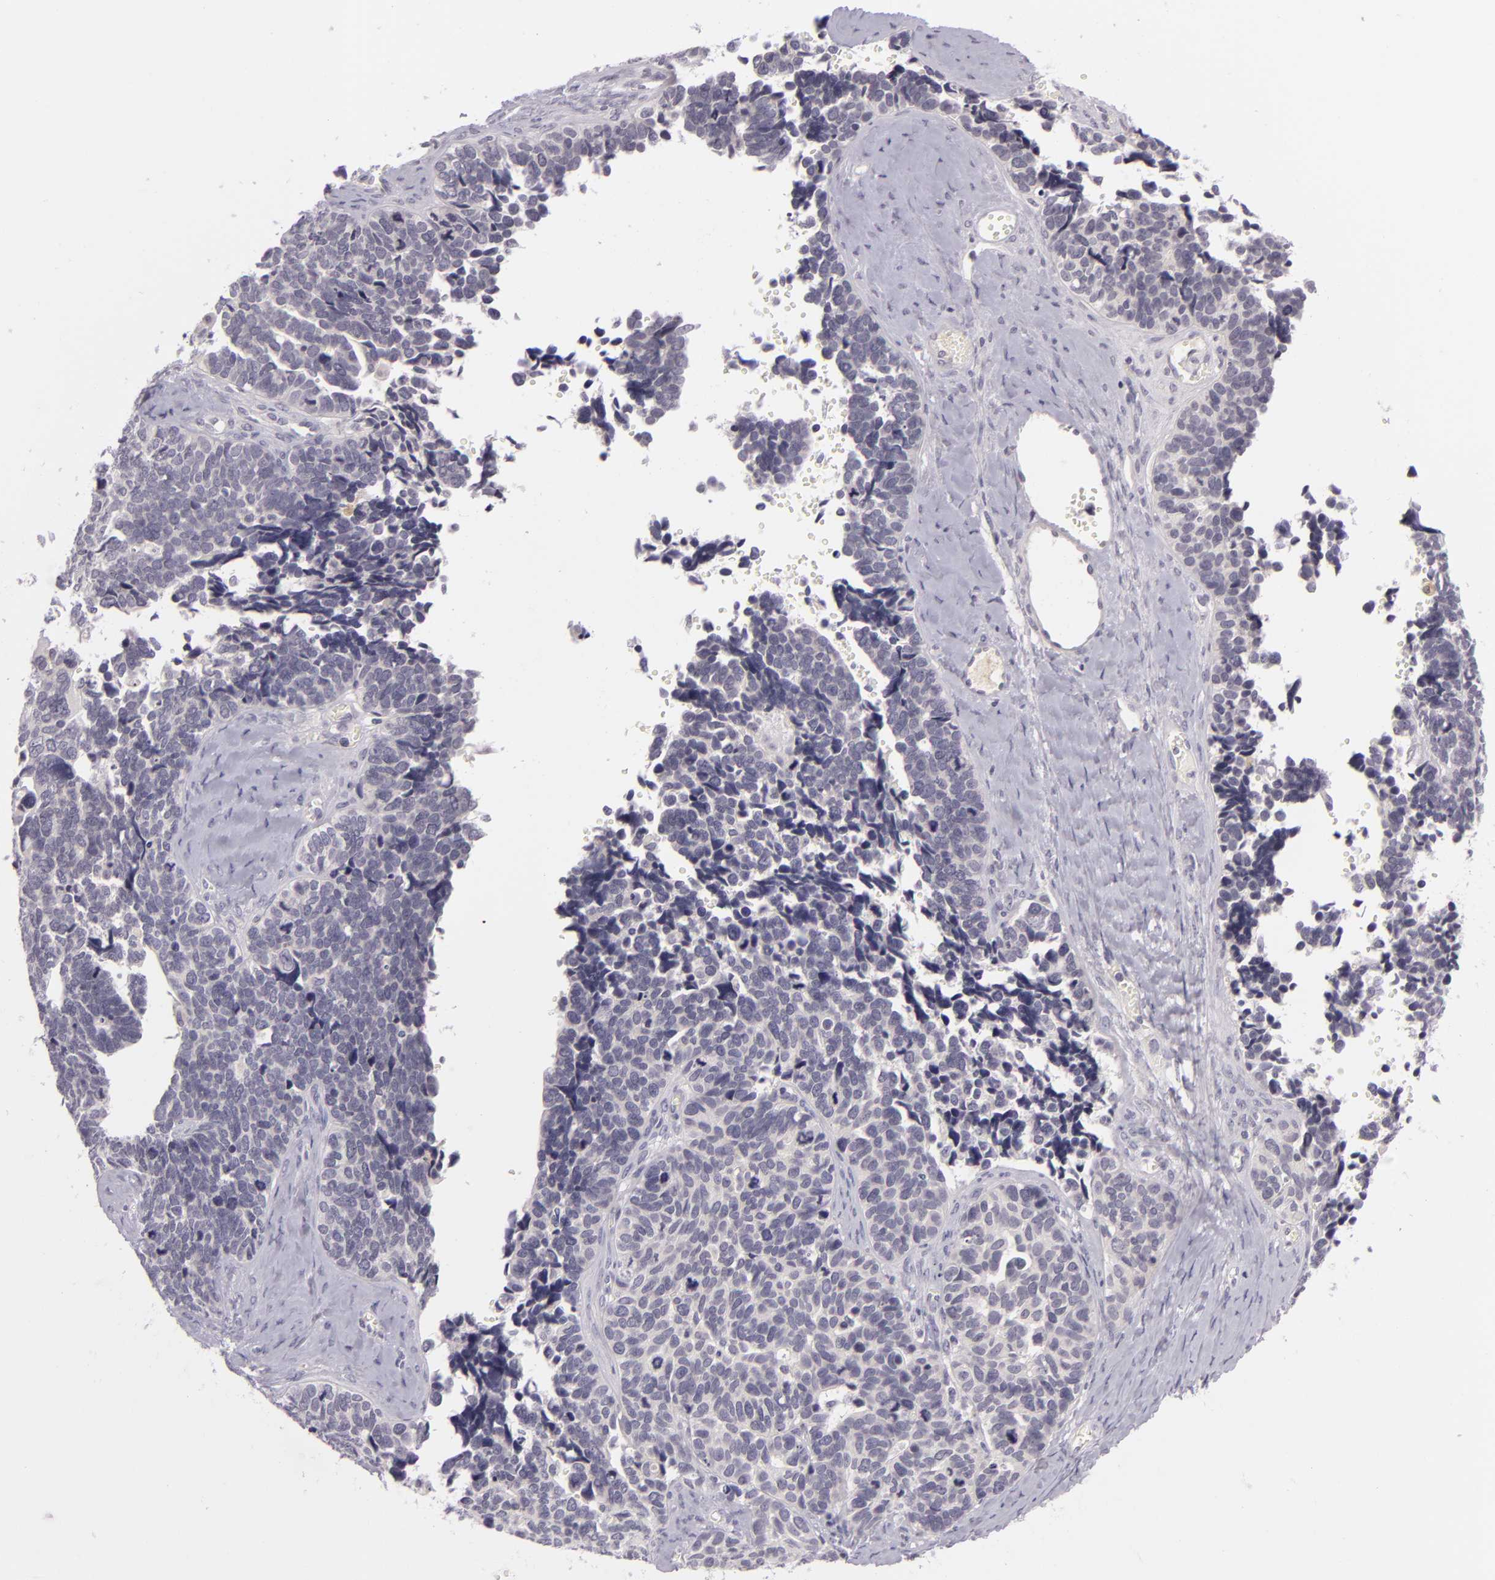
{"staining": {"intensity": "negative", "quantity": "none", "location": "none"}, "tissue": "ovarian cancer", "cell_type": "Tumor cells", "image_type": "cancer", "snomed": [{"axis": "morphology", "description": "Cystadenocarcinoma, serous, NOS"}, {"axis": "topography", "description": "Ovary"}], "caption": "This is a image of immunohistochemistry staining of ovarian cancer (serous cystadenocarcinoma), which shows no staining in tumor cells. Nuclei are stained in blue.", "gene": "DAG1", "patient": {"sex": "female", "age": 77}}